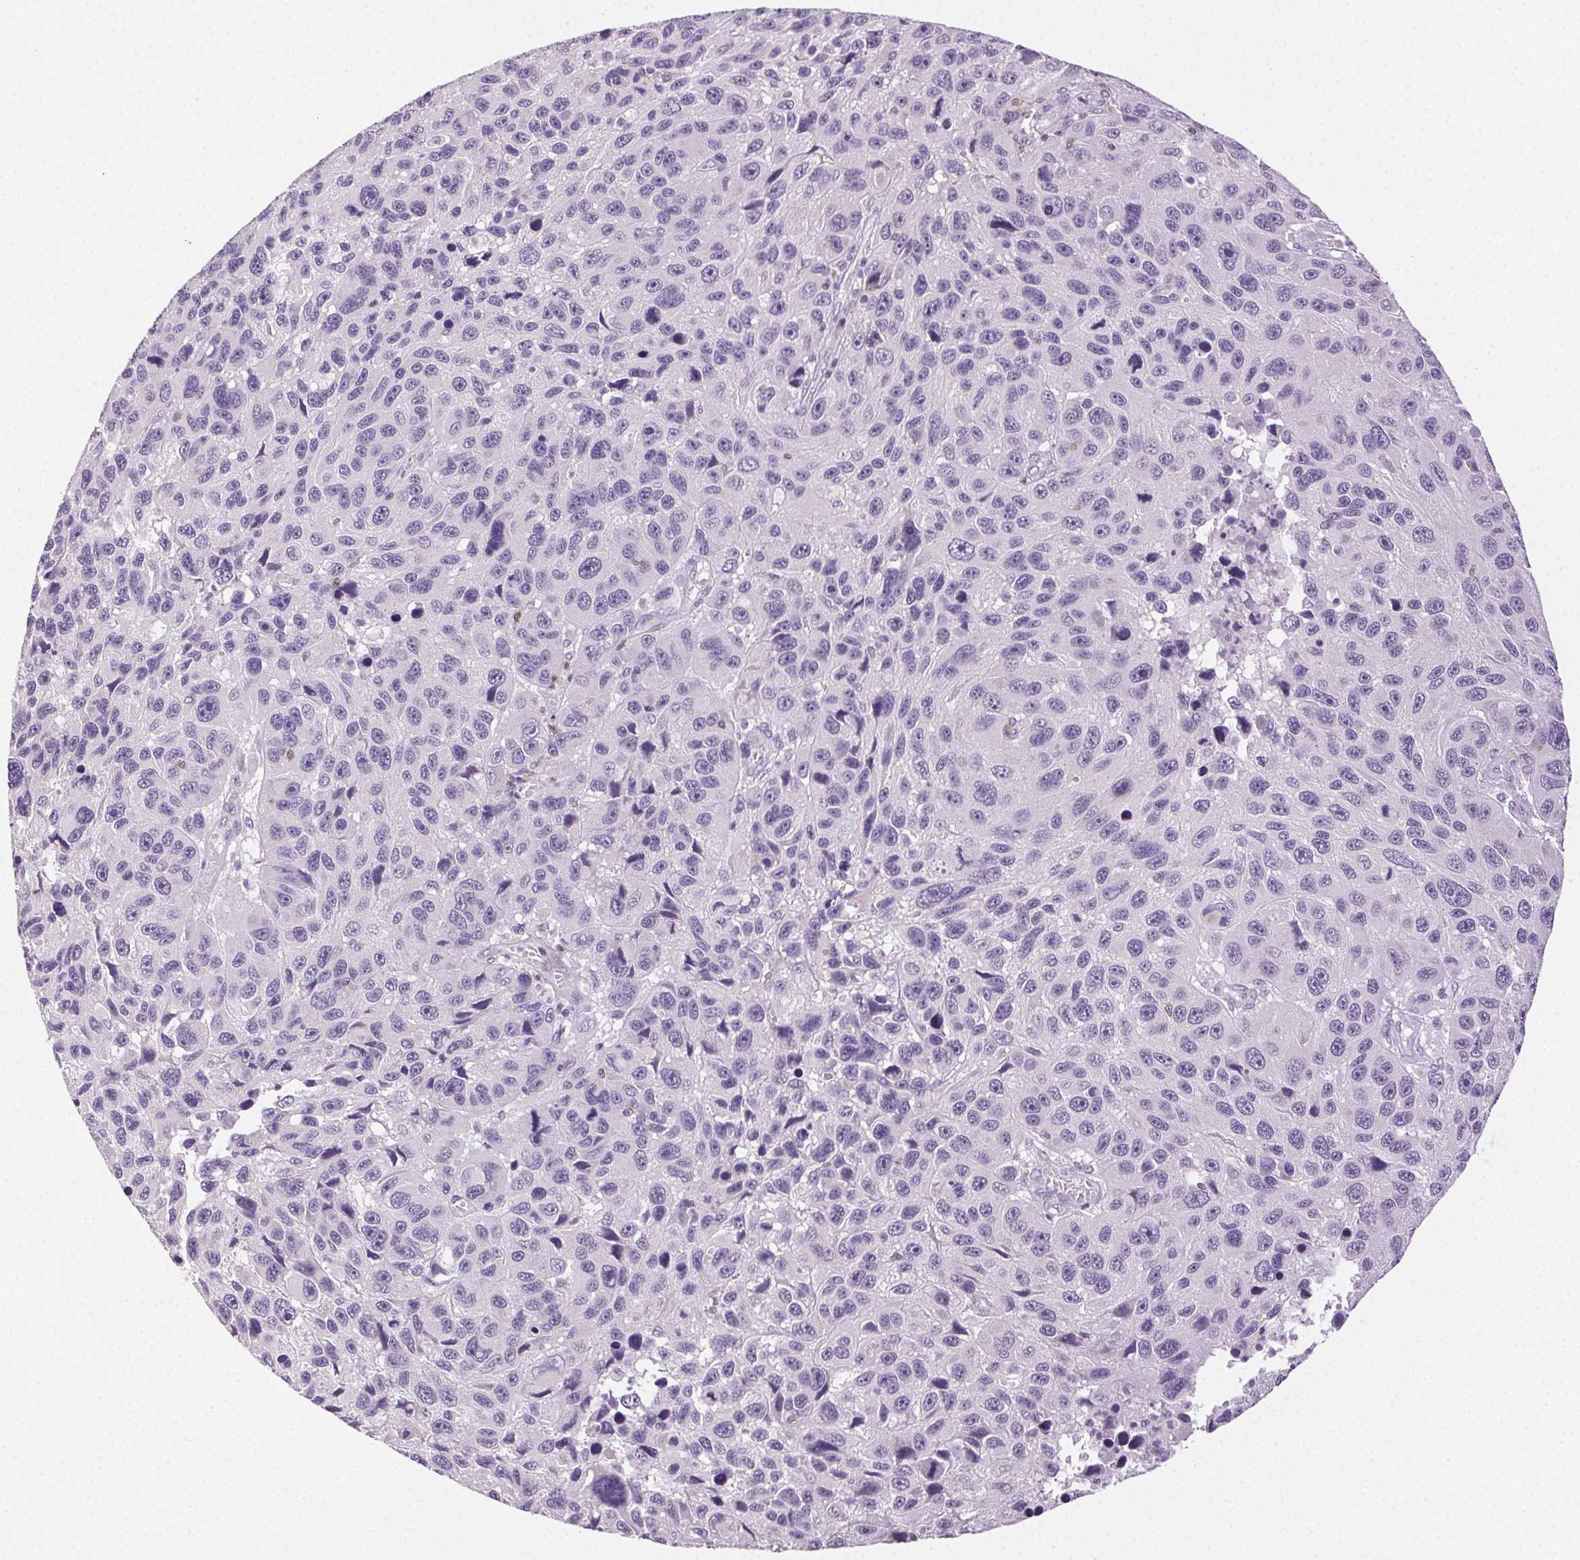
{"staining": {"intensity": "negative", "quantity": "none", "location": "none"}, "tissue": "melanoma", "cell_type": "Tumor cells", "image_type": "cancer", "snomed": [{"axis": "morphology", "description": "Malignant melanoma, NOS"}, {"axis": "topography", "description": "Skin"}], "caption": "A high-resolution micrograph shows immunohistochemistry staining of malignant melanoma, which exhibits no significant expression in tumor cells.", "gene": "AKAP5", "patient": {"sex": "male", "age": 53}}